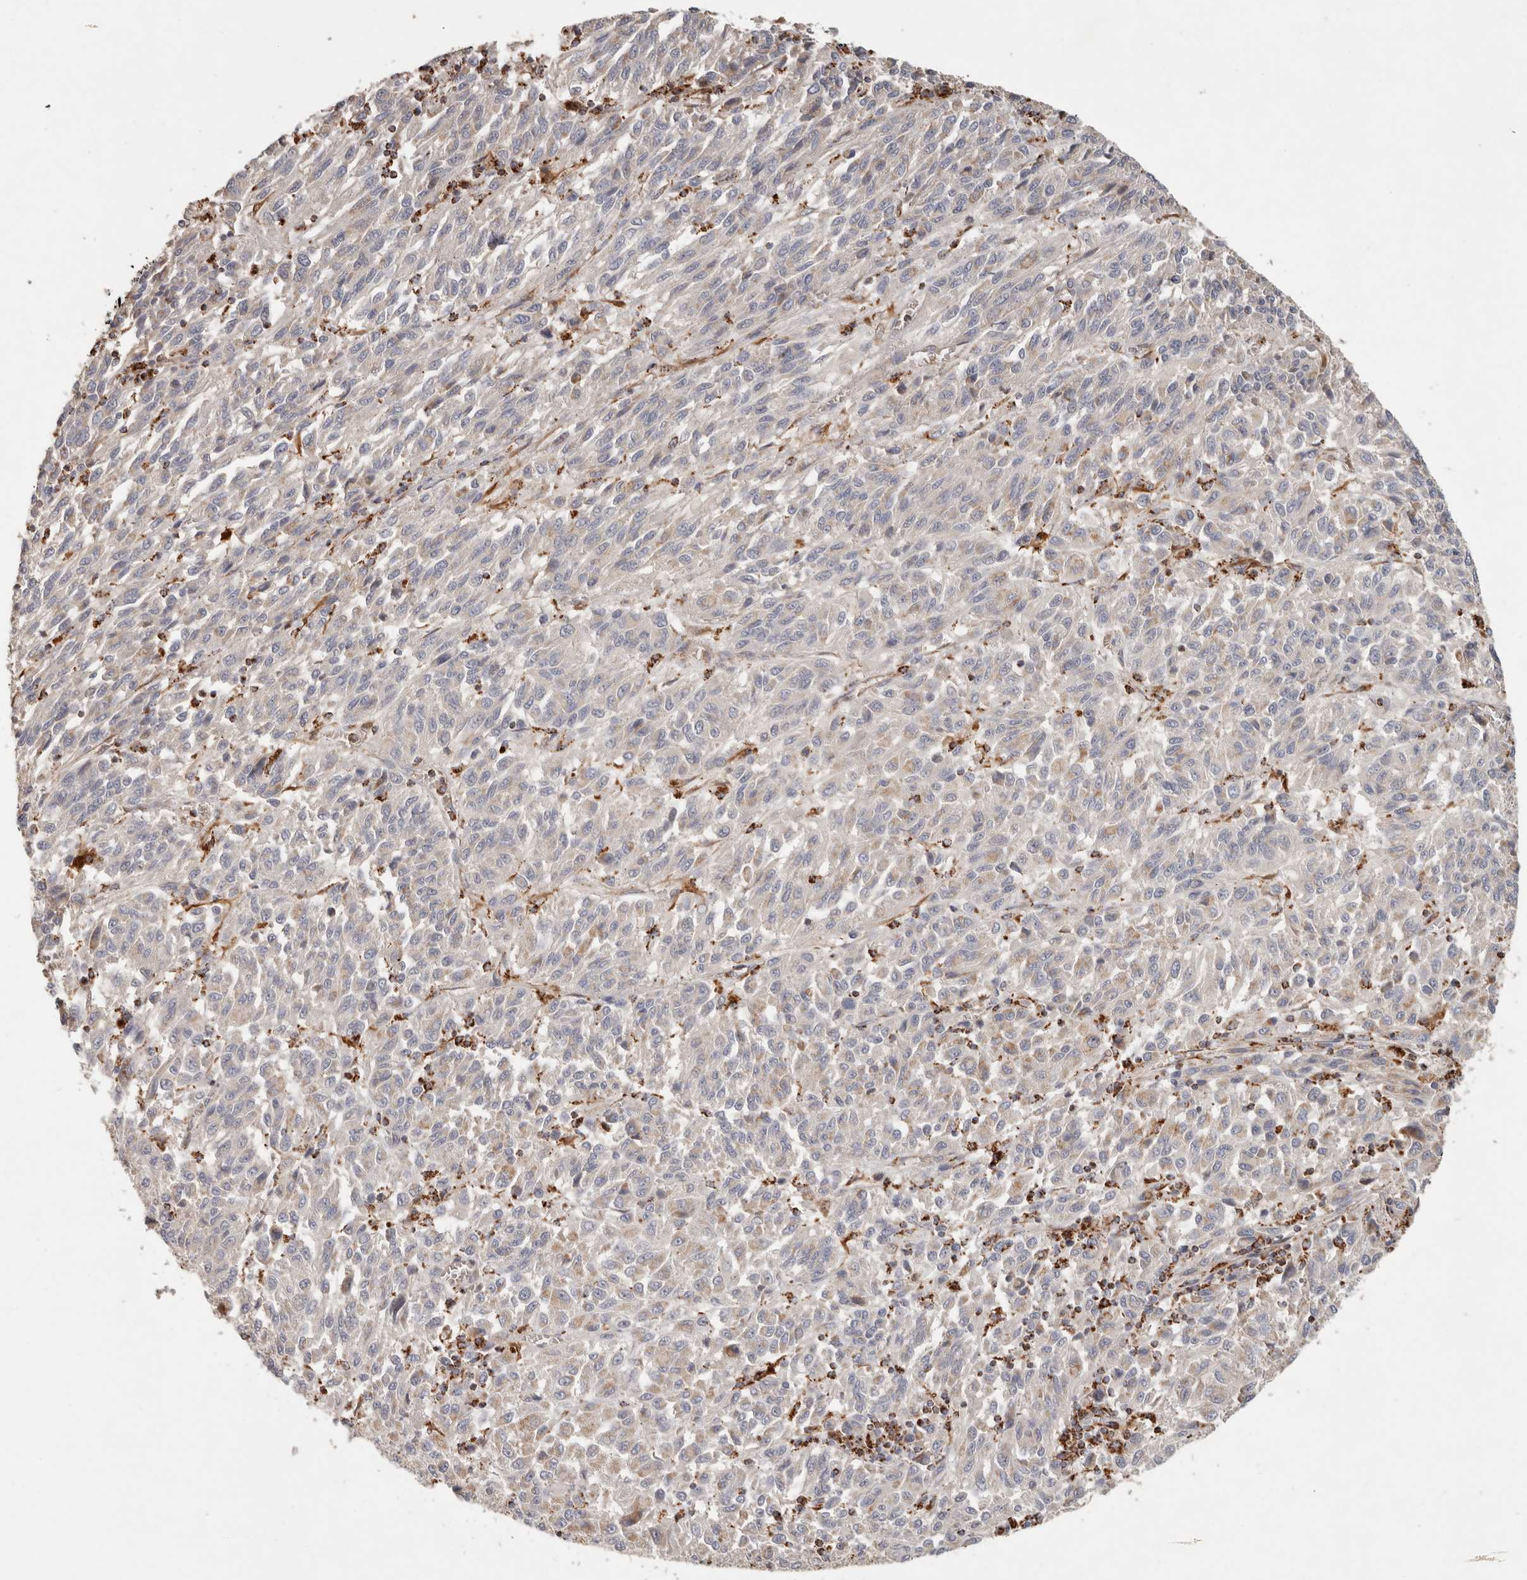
{"staining": {"intensity": "negative", "quantity": "none", "location": "none"}, "tissue": "melanoma", "cell_type": "Tumor cells", "image_type": "cancer", "snomed": [{"axis": "morphology", "description": "Malignant melanoma, Metastatic site"}, {"axis": "topography", "description": "Lung"}], "caption": "The image demonstrates no significant staining in tumor cells of malignant melanoma (metastatic site).", "gene": "ARHGEF10L", "patient": {"sex": "male", "age": 64}}